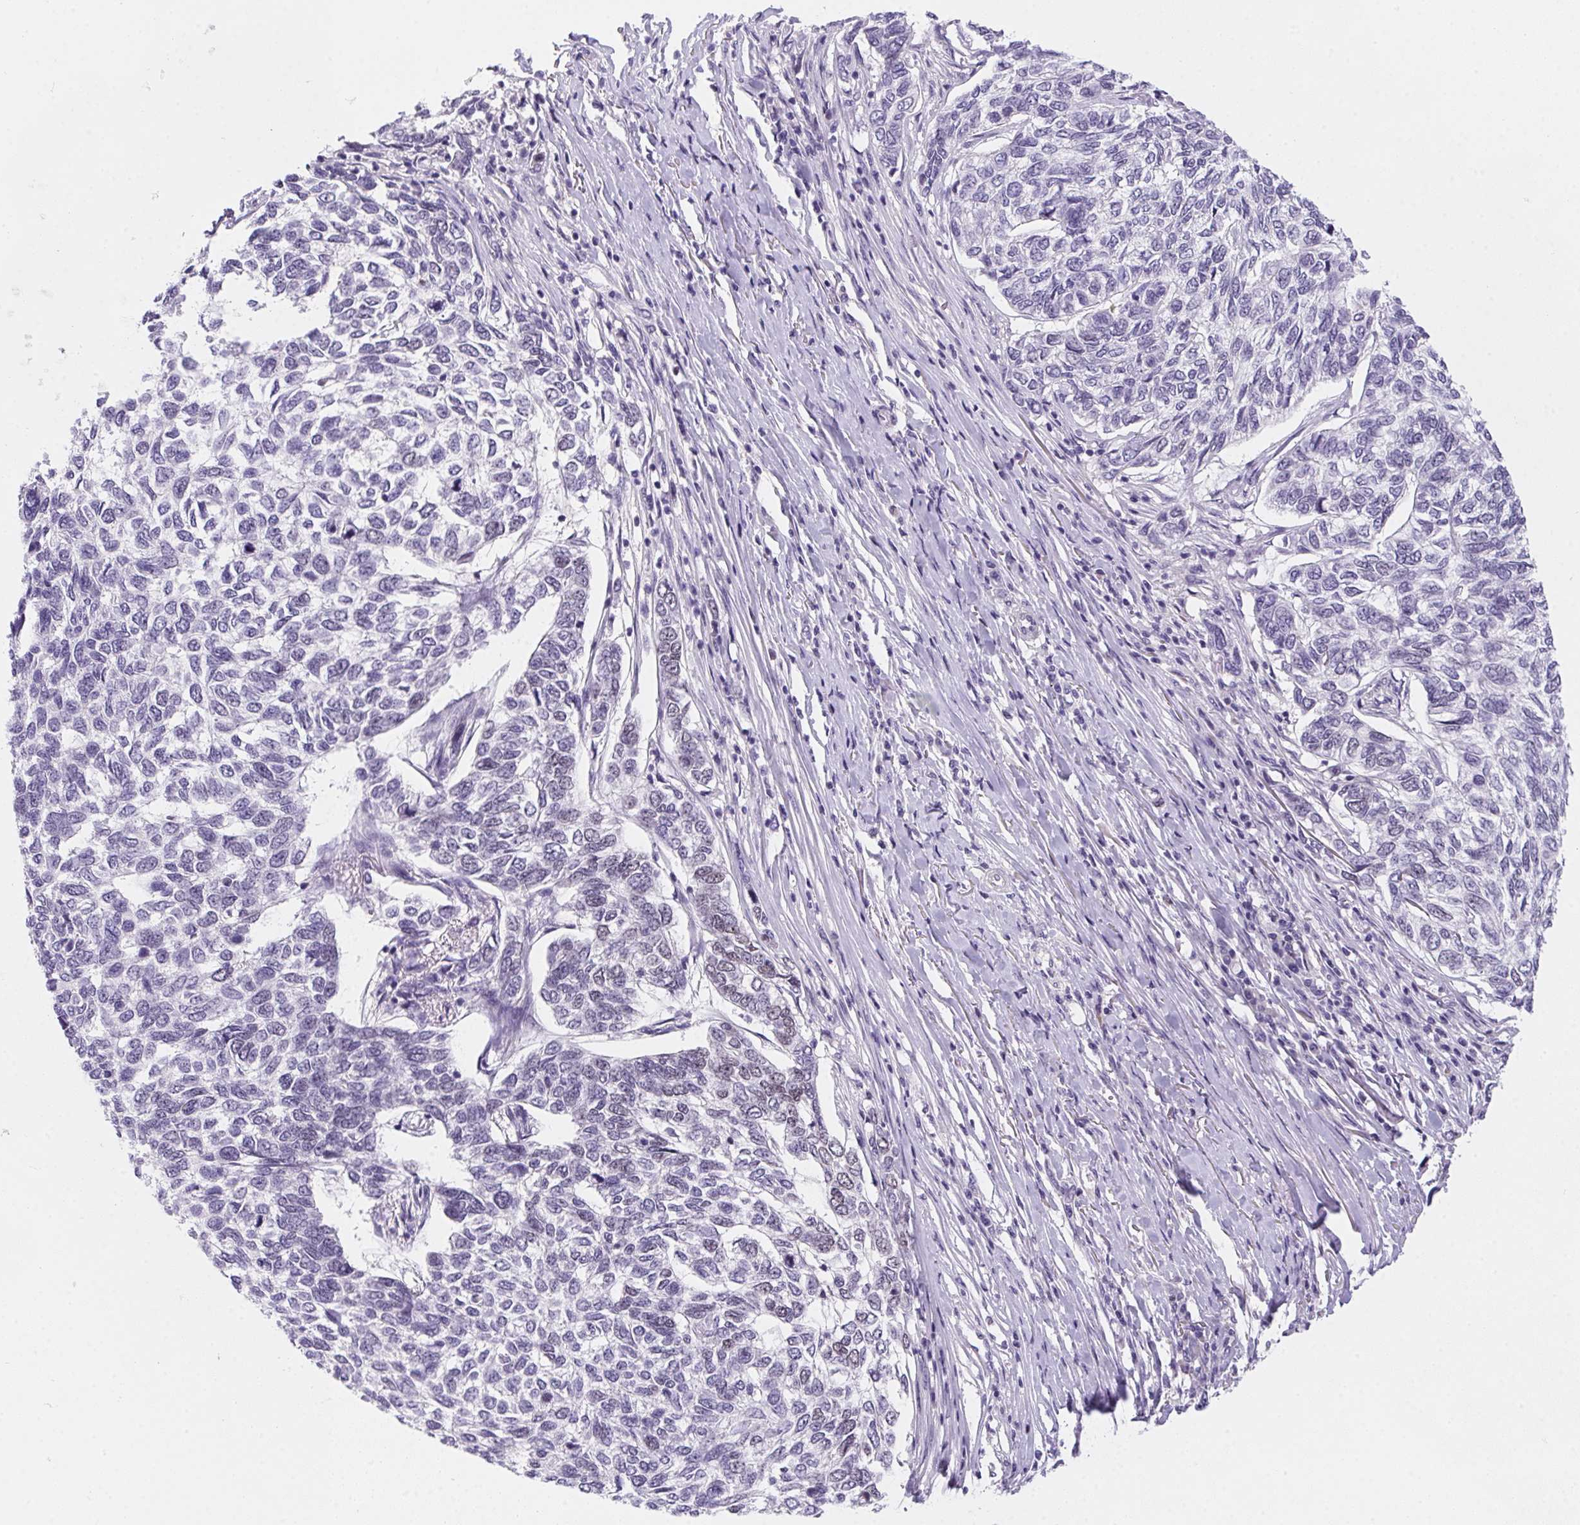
{"staining": {"intensity": "negative", "quantity": "none", "location": "none"}, "tissue": "skin cancer", "cell_type": "Tumor cells", "image_type": "cancer", "snomed": [{"axis": "morphology", "description": "Basal cell carcinoma"}, {"axis": "topography", "description": "Skin"}], "caption": "The histopathology image shows no significant positivity in tumor cells of basal cell carcinoma (skin).", "gene": "HELLS", "patient": {"sex": "female", "age": 65}}